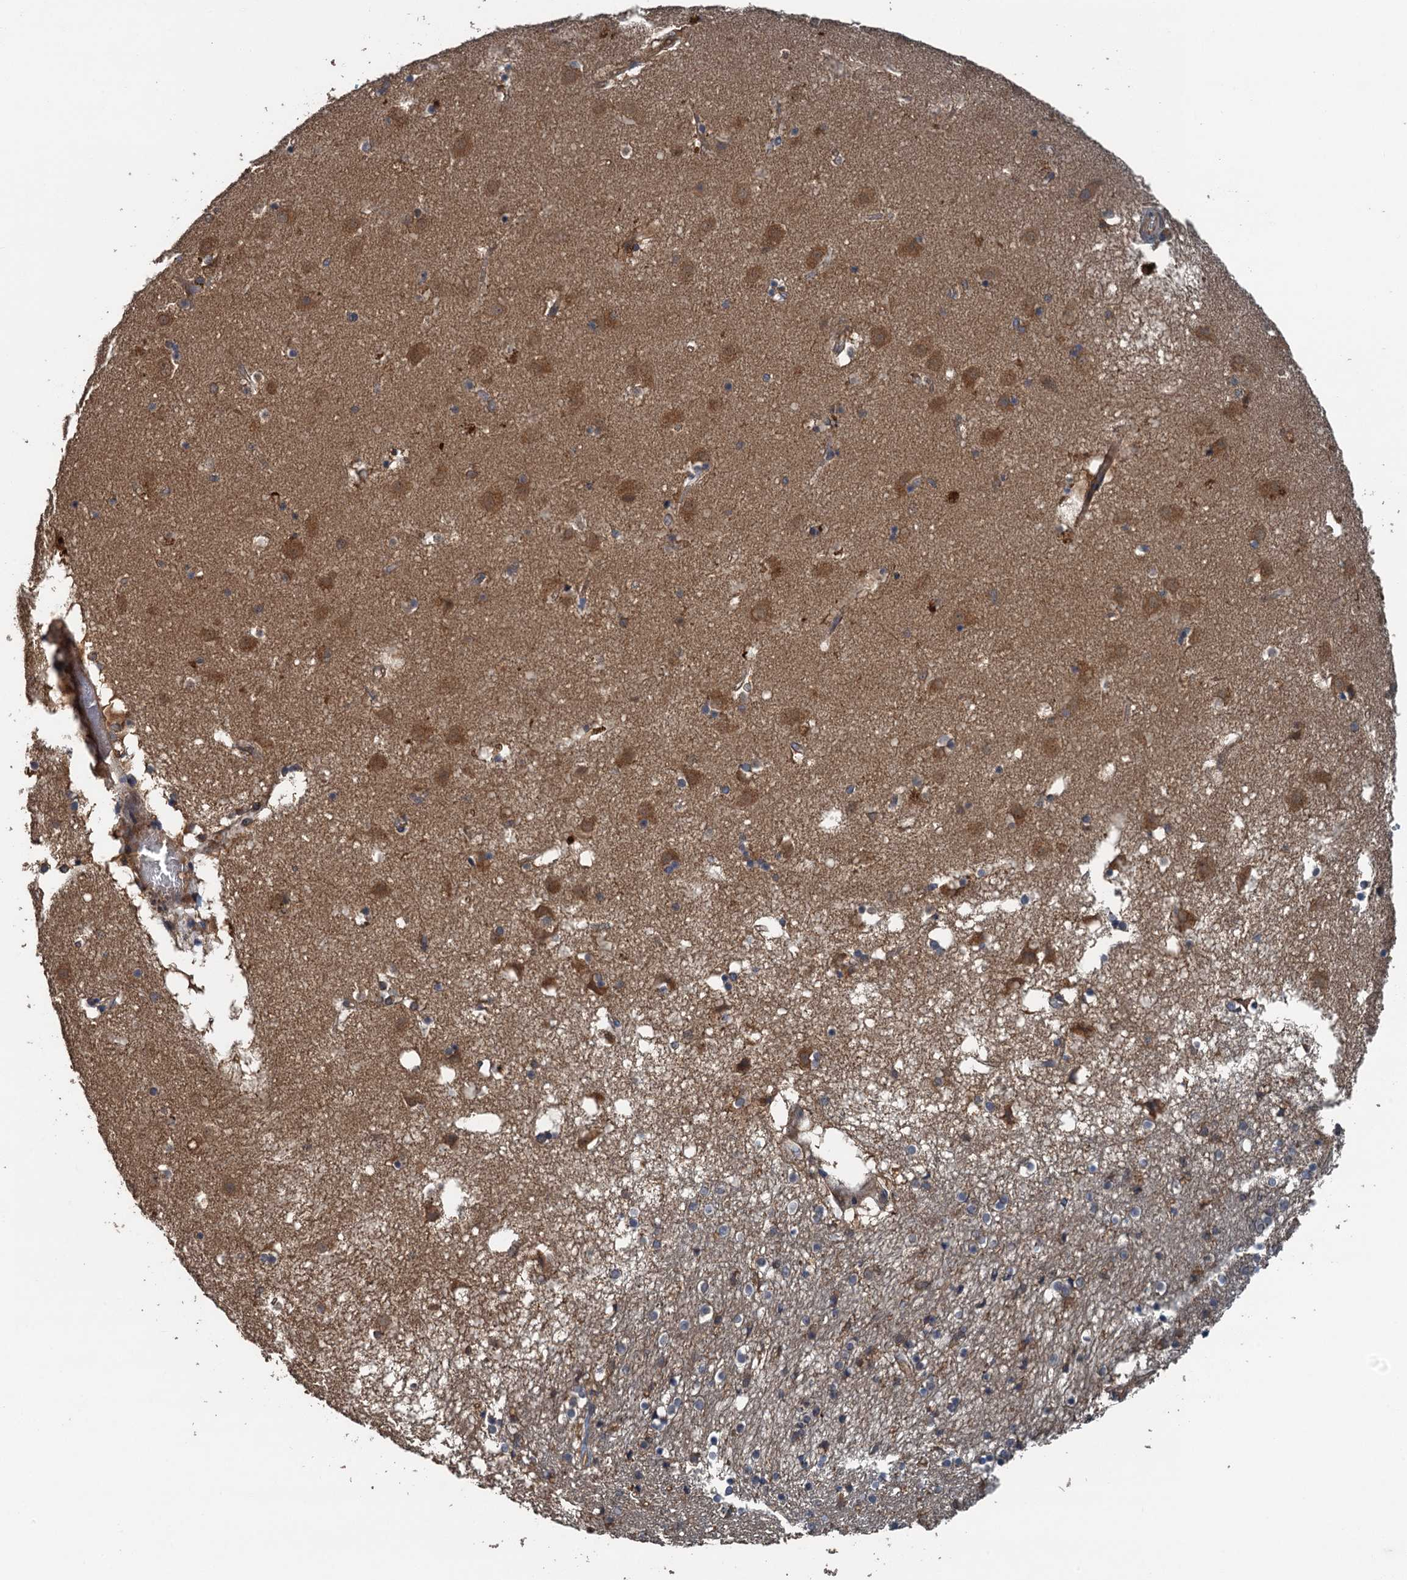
{"staining": {"intensity": "moderate", "quantity": "<25%", "location": "cytoplasmic/membranous"}, "tissue": "caudate", "cell_type": "Glial cells", "image_type": "normal", "snomed": [{"axis": "morphology", "description": "Normal tissue, NOS"}, {"axis": "topography", "description": "Lateral ventricle wall"}], "caption": "IHC of normal caudate displays low levels of moderate cytoplasmic/membranous staining in about <25% of glial cells.", "gene": "BORCS5", "patient": {"sex": "male", "age": 70}}